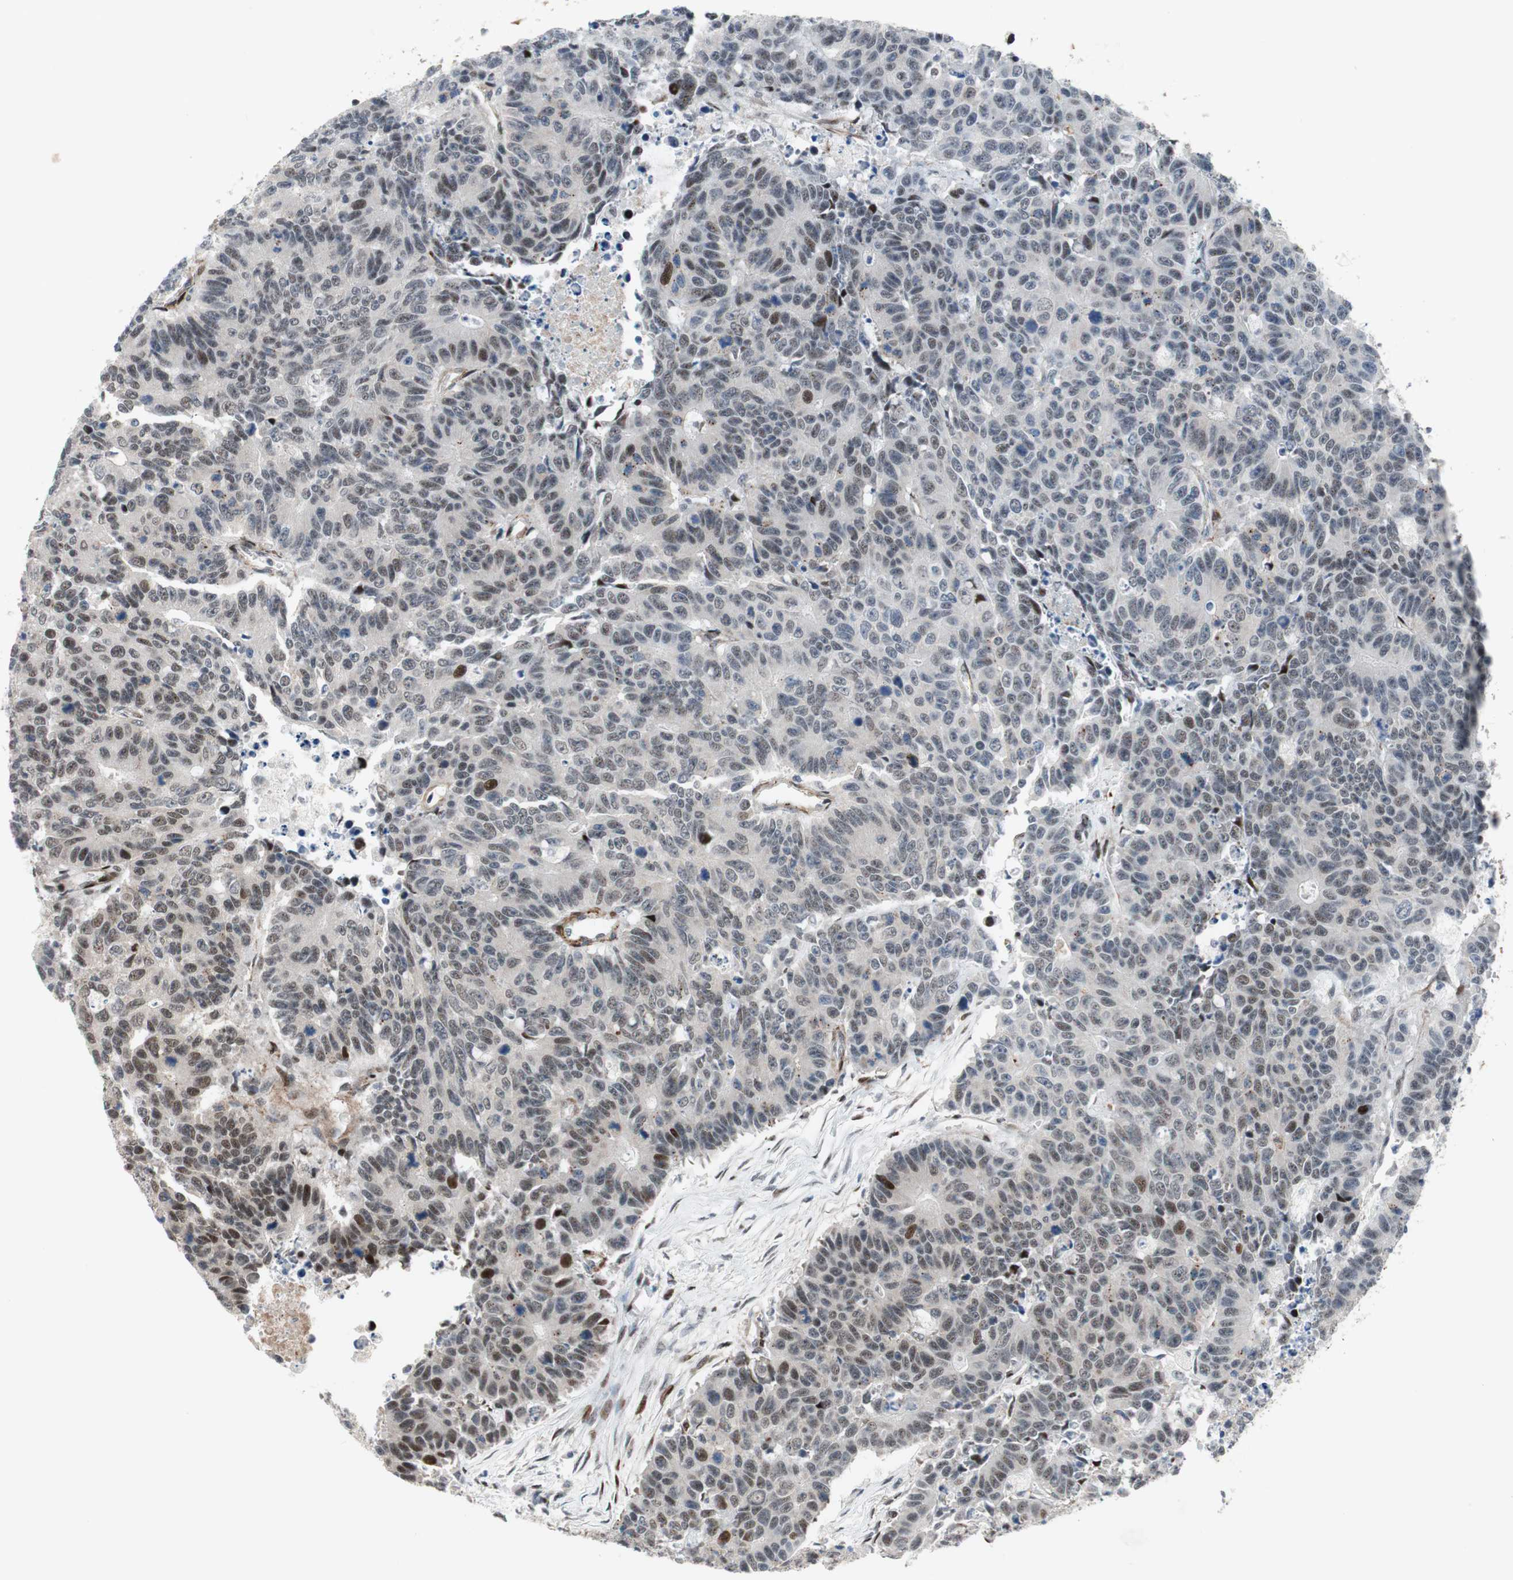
{"staining": {"intensity": "moderate", "quantity": "25%-75%", "location": "nuclear"}, "tissue": "colorectal cancer", "cell_type": "Tumor cells", "image_type": "cancer", "snomed": [{"axis": "morphology", "description": "Adenocarcinoma, NOS"}, {"axis": "topography", "description": "Colon"}], "caption": "DAB immunohistochemical staining of human colorectal cancer demonstrates moderate nuclear protein expression in about 25%-75% of tumor cells.", "gene": "FBXO44", "patient": {"sex": "female", "age": 86}}